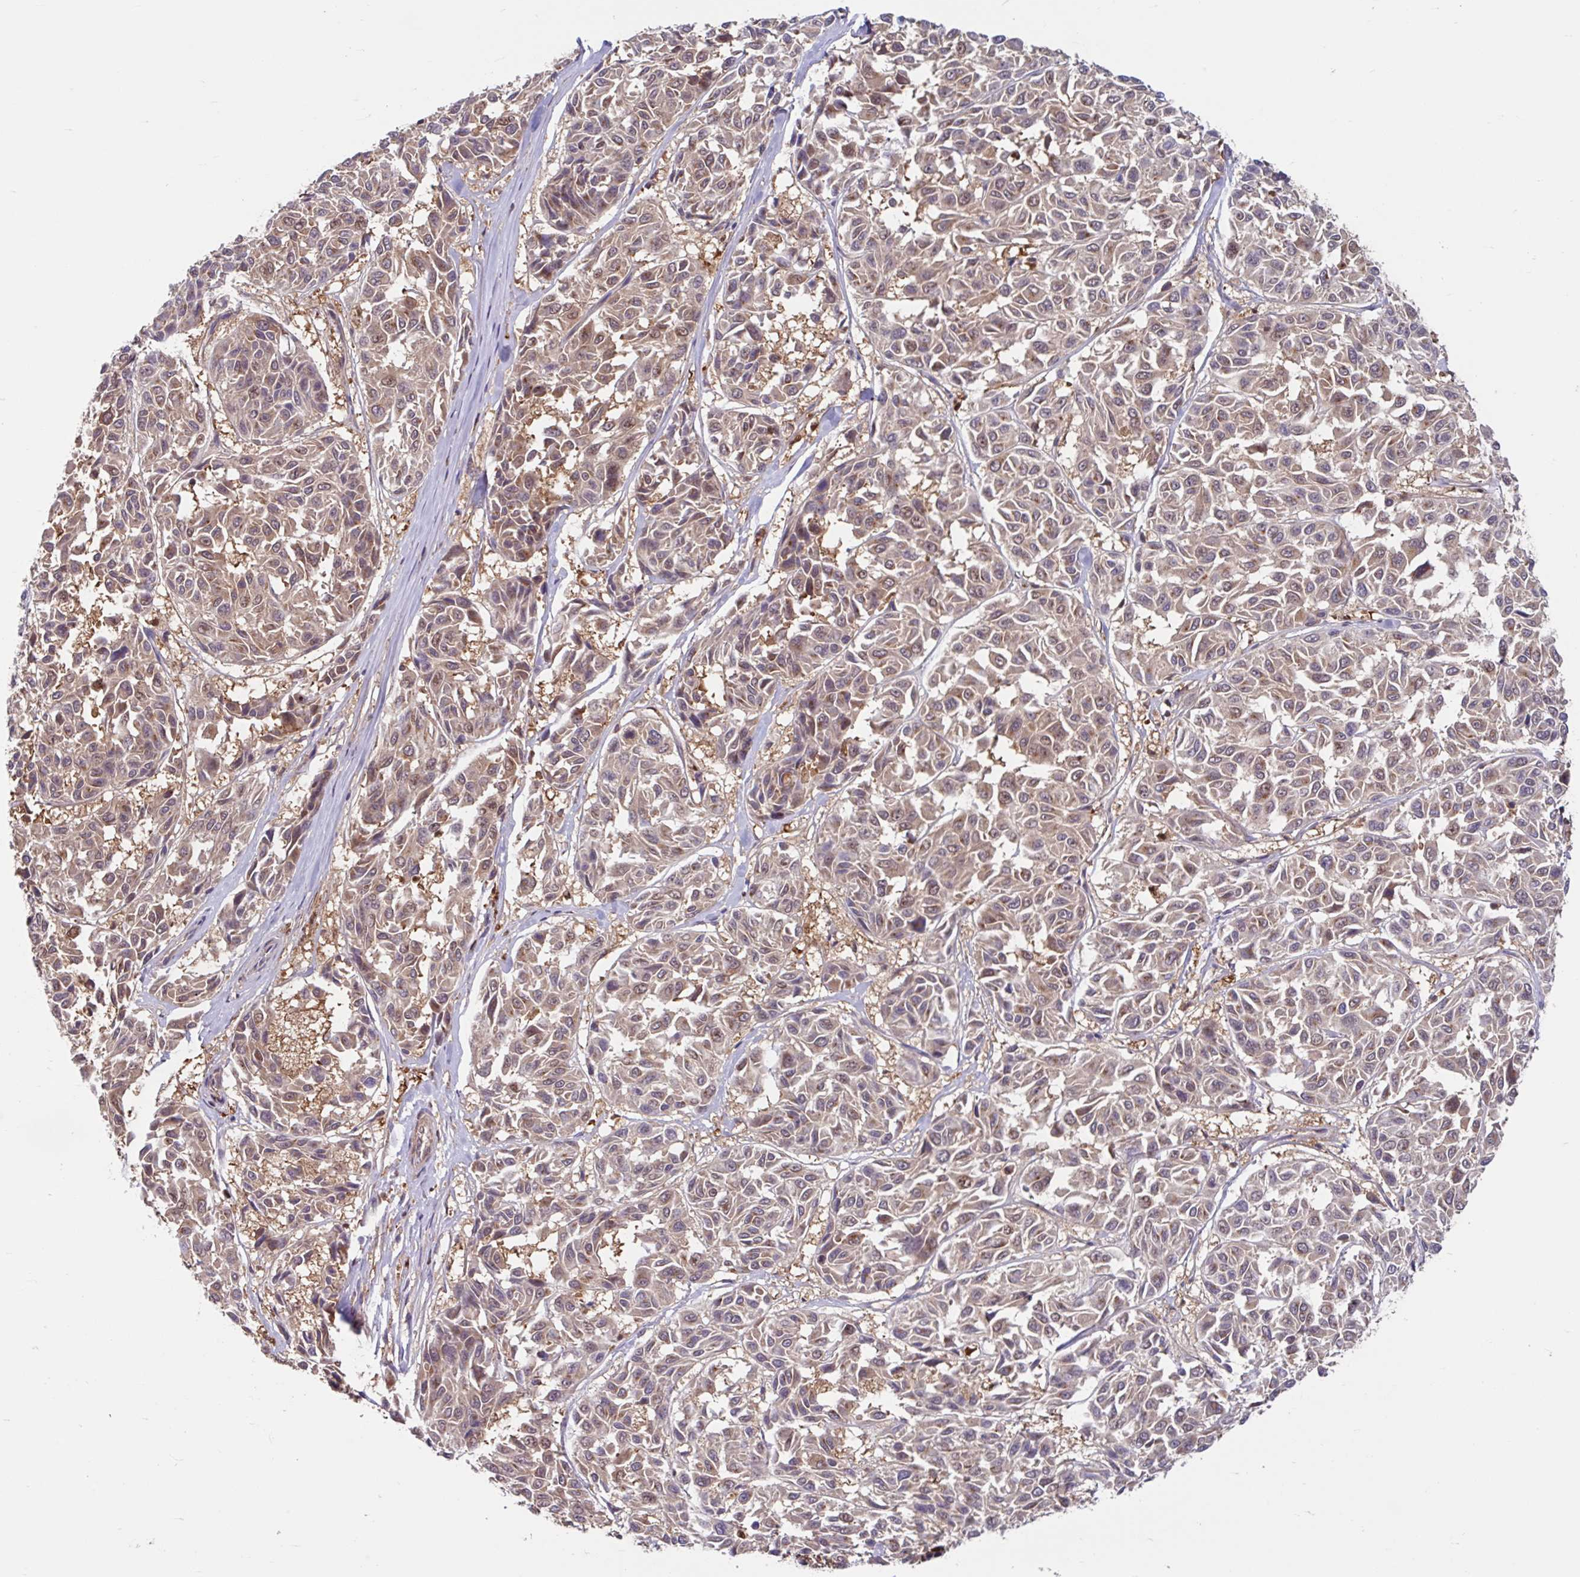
{"staining": {"intensity": "weak", "quantity": "25%-75%", "location": "cytoplasmic/membranous,nuclear"}, "tissue": "melanoma", "cell_type": "Tumor cells", "image_type": "cancer", "snomed": [{"axis": "morphology", "description": "Malignant melanoma, NOS"}, {"axis": "topography", "description": "Skin"}], "caption": "Malignant melanoma was stained to show a protein in brown. There is low levels of weak cytoplasmic/membranous and nuclear positivity in approximately 25%-75% of tumor cells.", "gene": "BLVRA", "patient": {"sex": "female", "age": 66}}